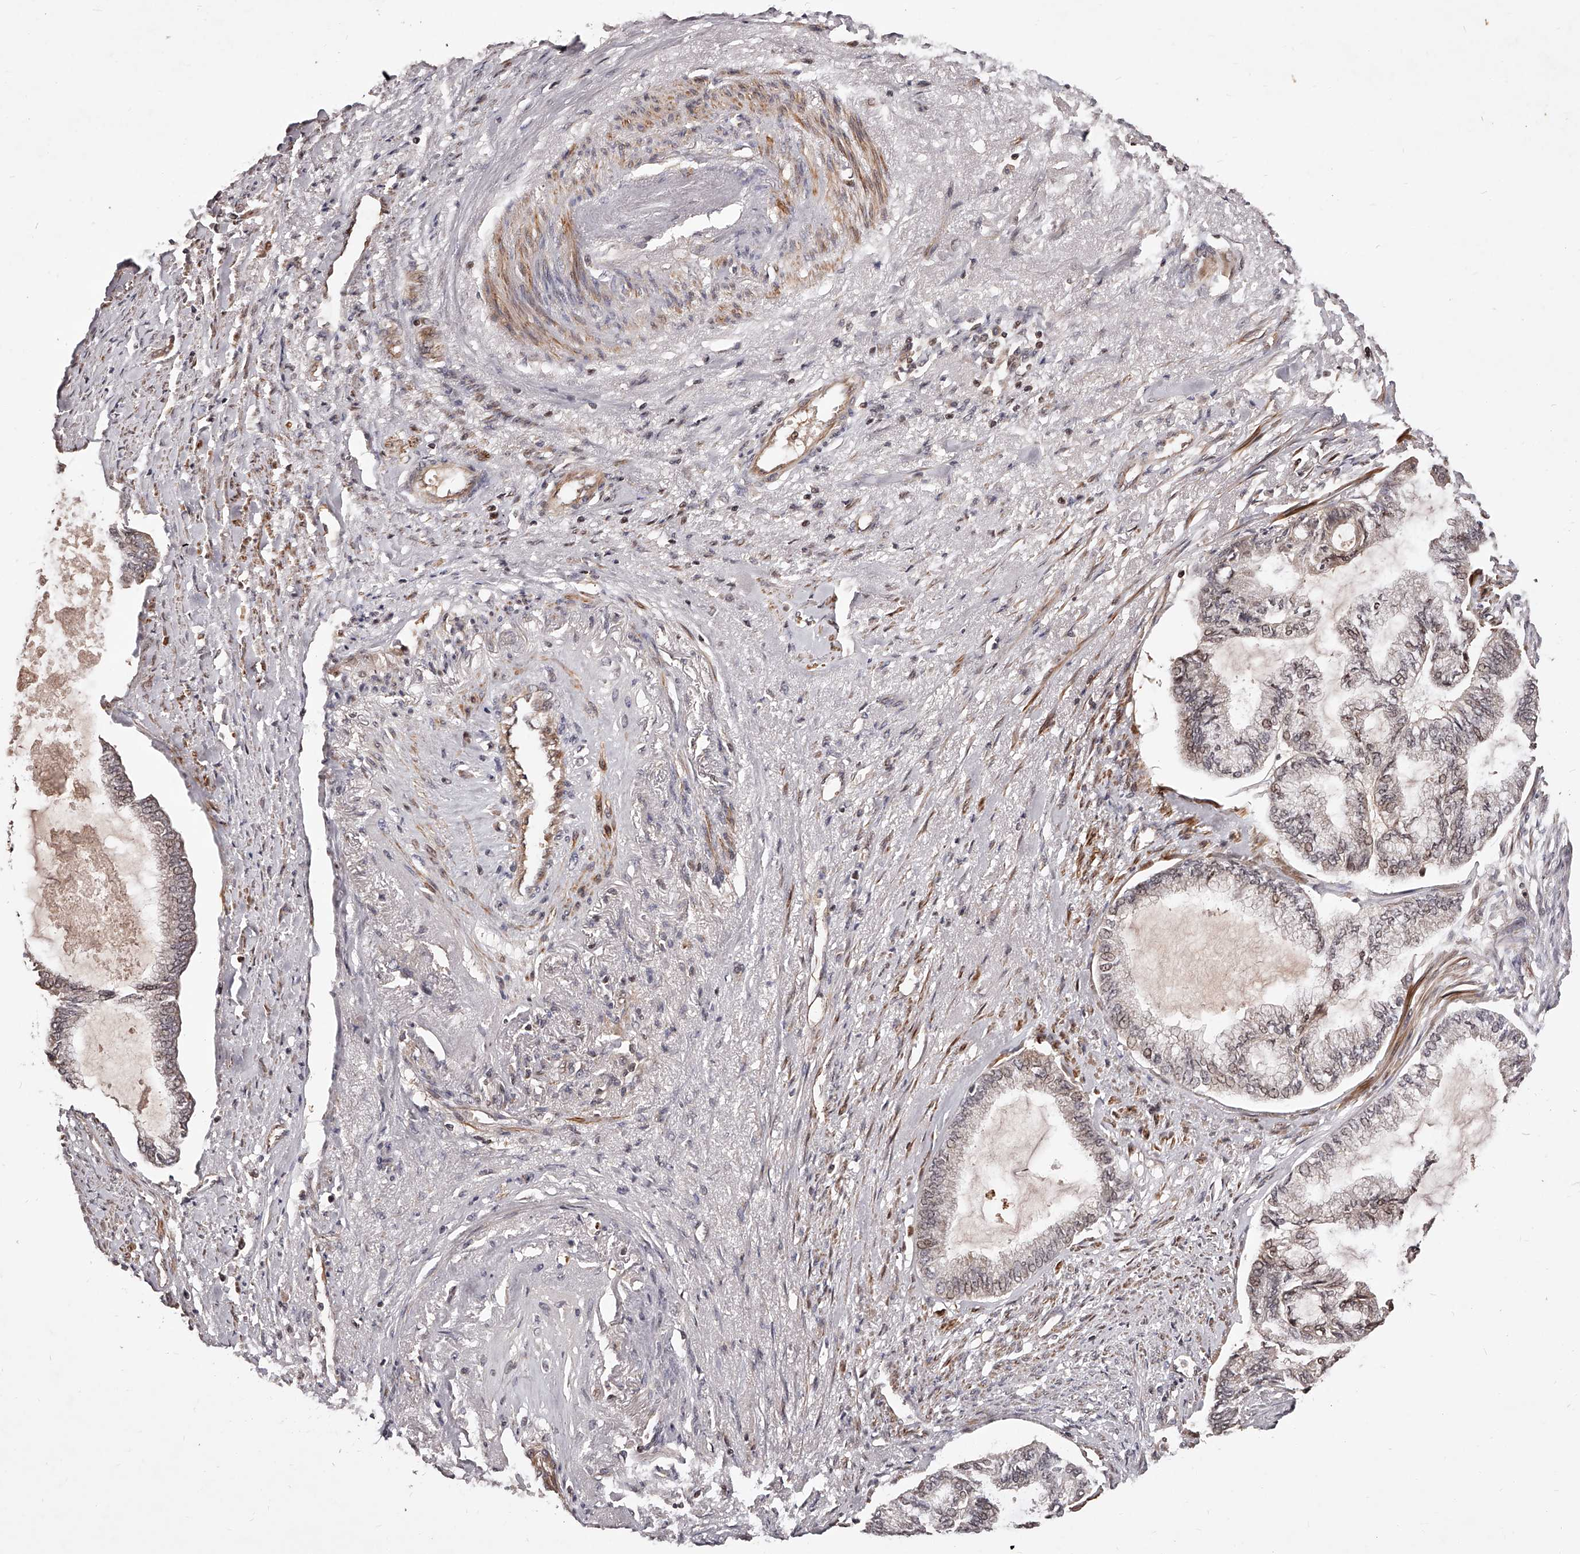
{"staining": {"intensity": "weak", "quantity": "25%-75%", "location": "nuclear"}, "tissue": "endometrial cancer", "cell_type": "Tumor cells", "image_type": "cancer", "snomed": [{"axis": "morphology", "description": "Adenocarcinoma, NOS"}, {"axis": "topography", "description": "Endometrium"}], "caption": "A high-resolution image shows immunohistochemistry staining of endometrial cancer (adenocarcinoma), which displays weak nuclear staining in approximately 25%-75% of tumor cells. (Brightfield microscopy of DAB IHC at high magnification).", "gene": "CUL7", "patient": {"sex": "female", "age": 86}}